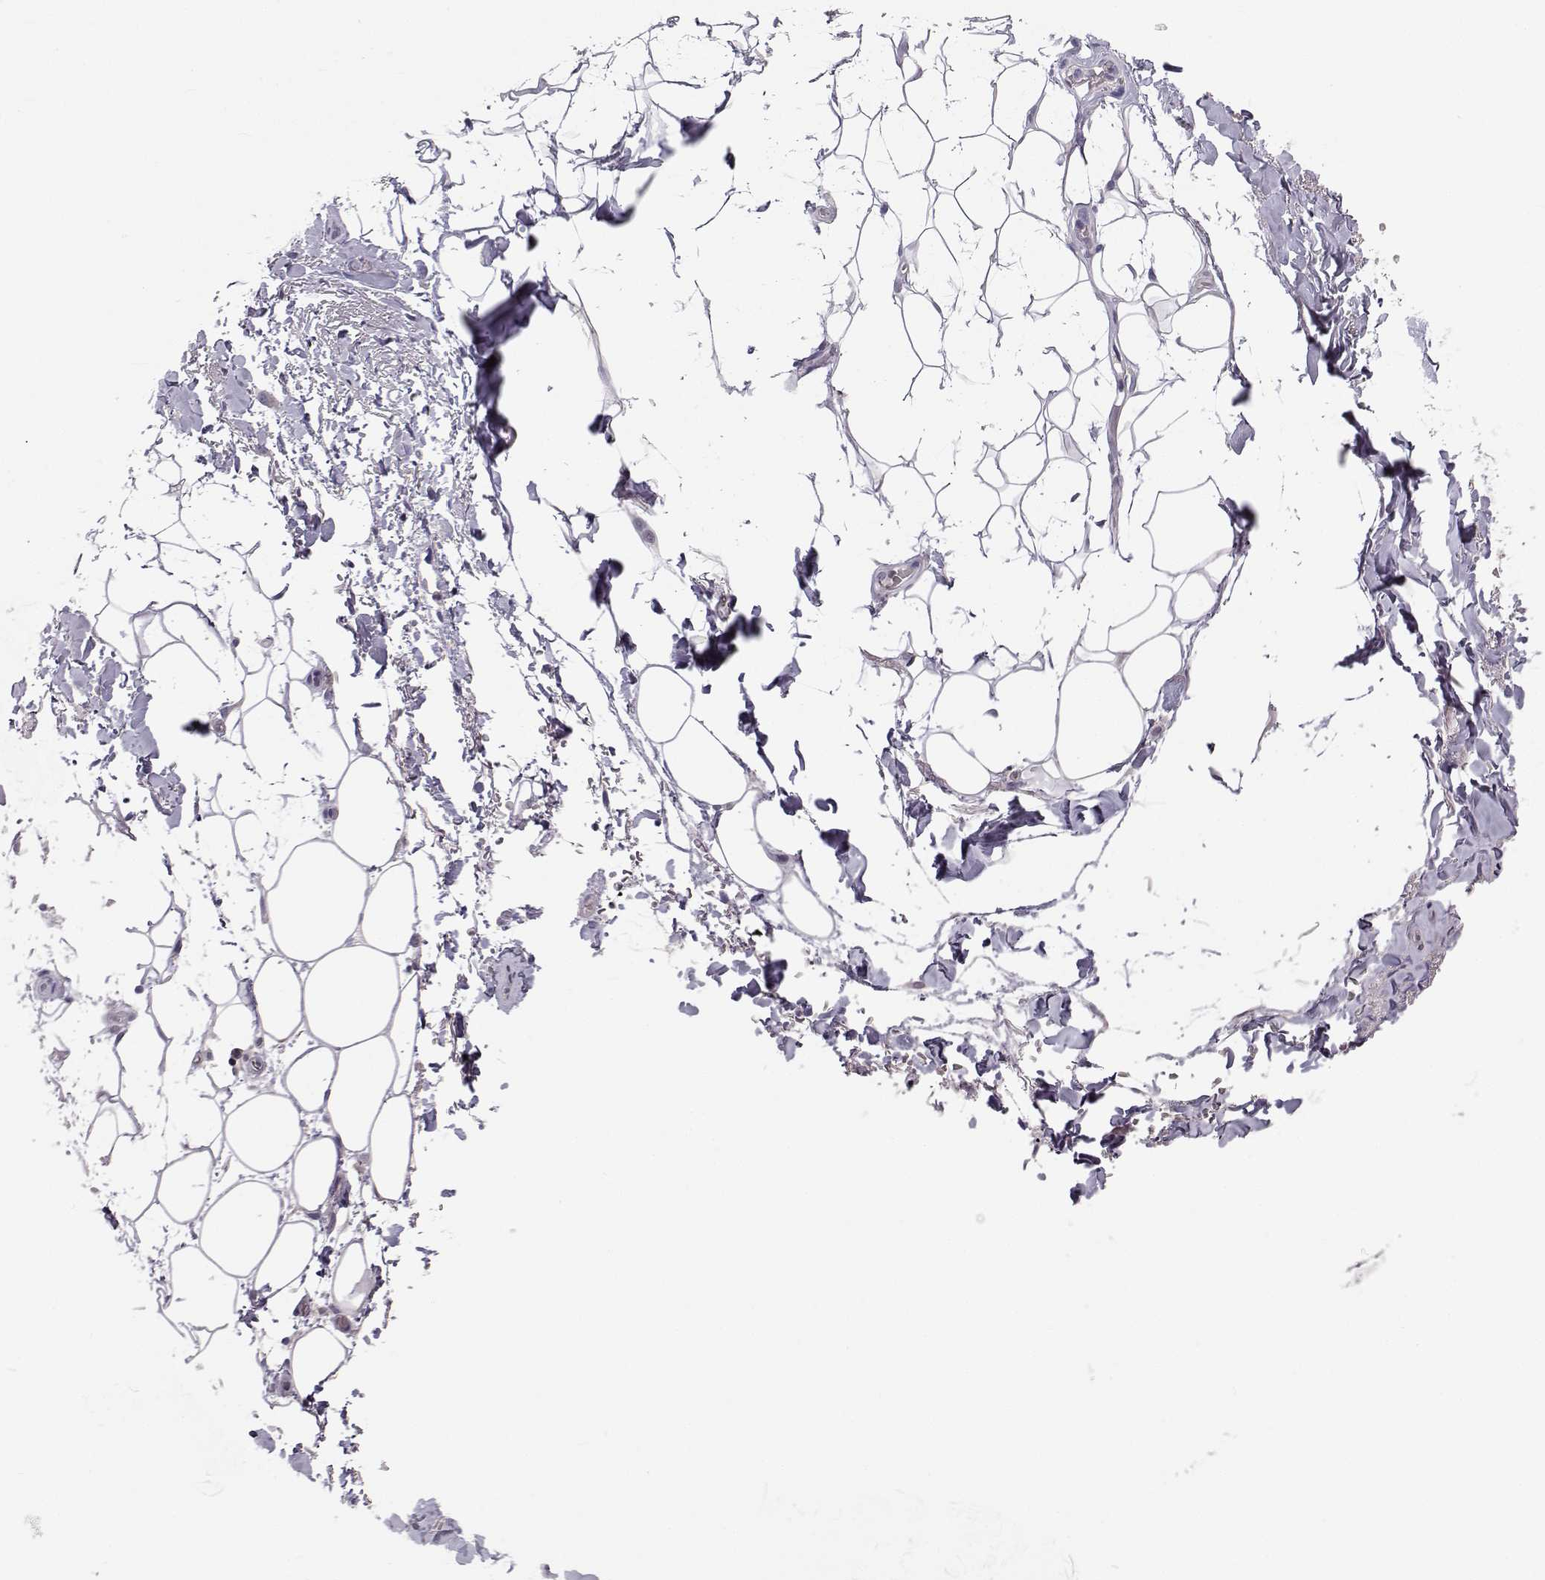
{"staining": {"intensity": "negative", "quantity": "none", "location": "none"}, "tissue": "adipose tissue", "cell_type": "Adipocytes", "image_type": "normal", "snomed": [{"axis": "morphology", "description": "Normal tissue, NOS"}, {"axis": "topography", "description": "Anal"}, {"axis": "topography", "description": "Peripheral nerve tissue"}], "caption": "Normal adipose tissue was stained to show a protein in brown. There is no significant expression in adipocytes. (Stains: DAB immunohistochemistry (IHC) with hematoxylin counter stain, Microscopy: brightfield microscopy at high magnification).", "gene": "MROH7", "patient": {"sex": "male", "age": 53}}